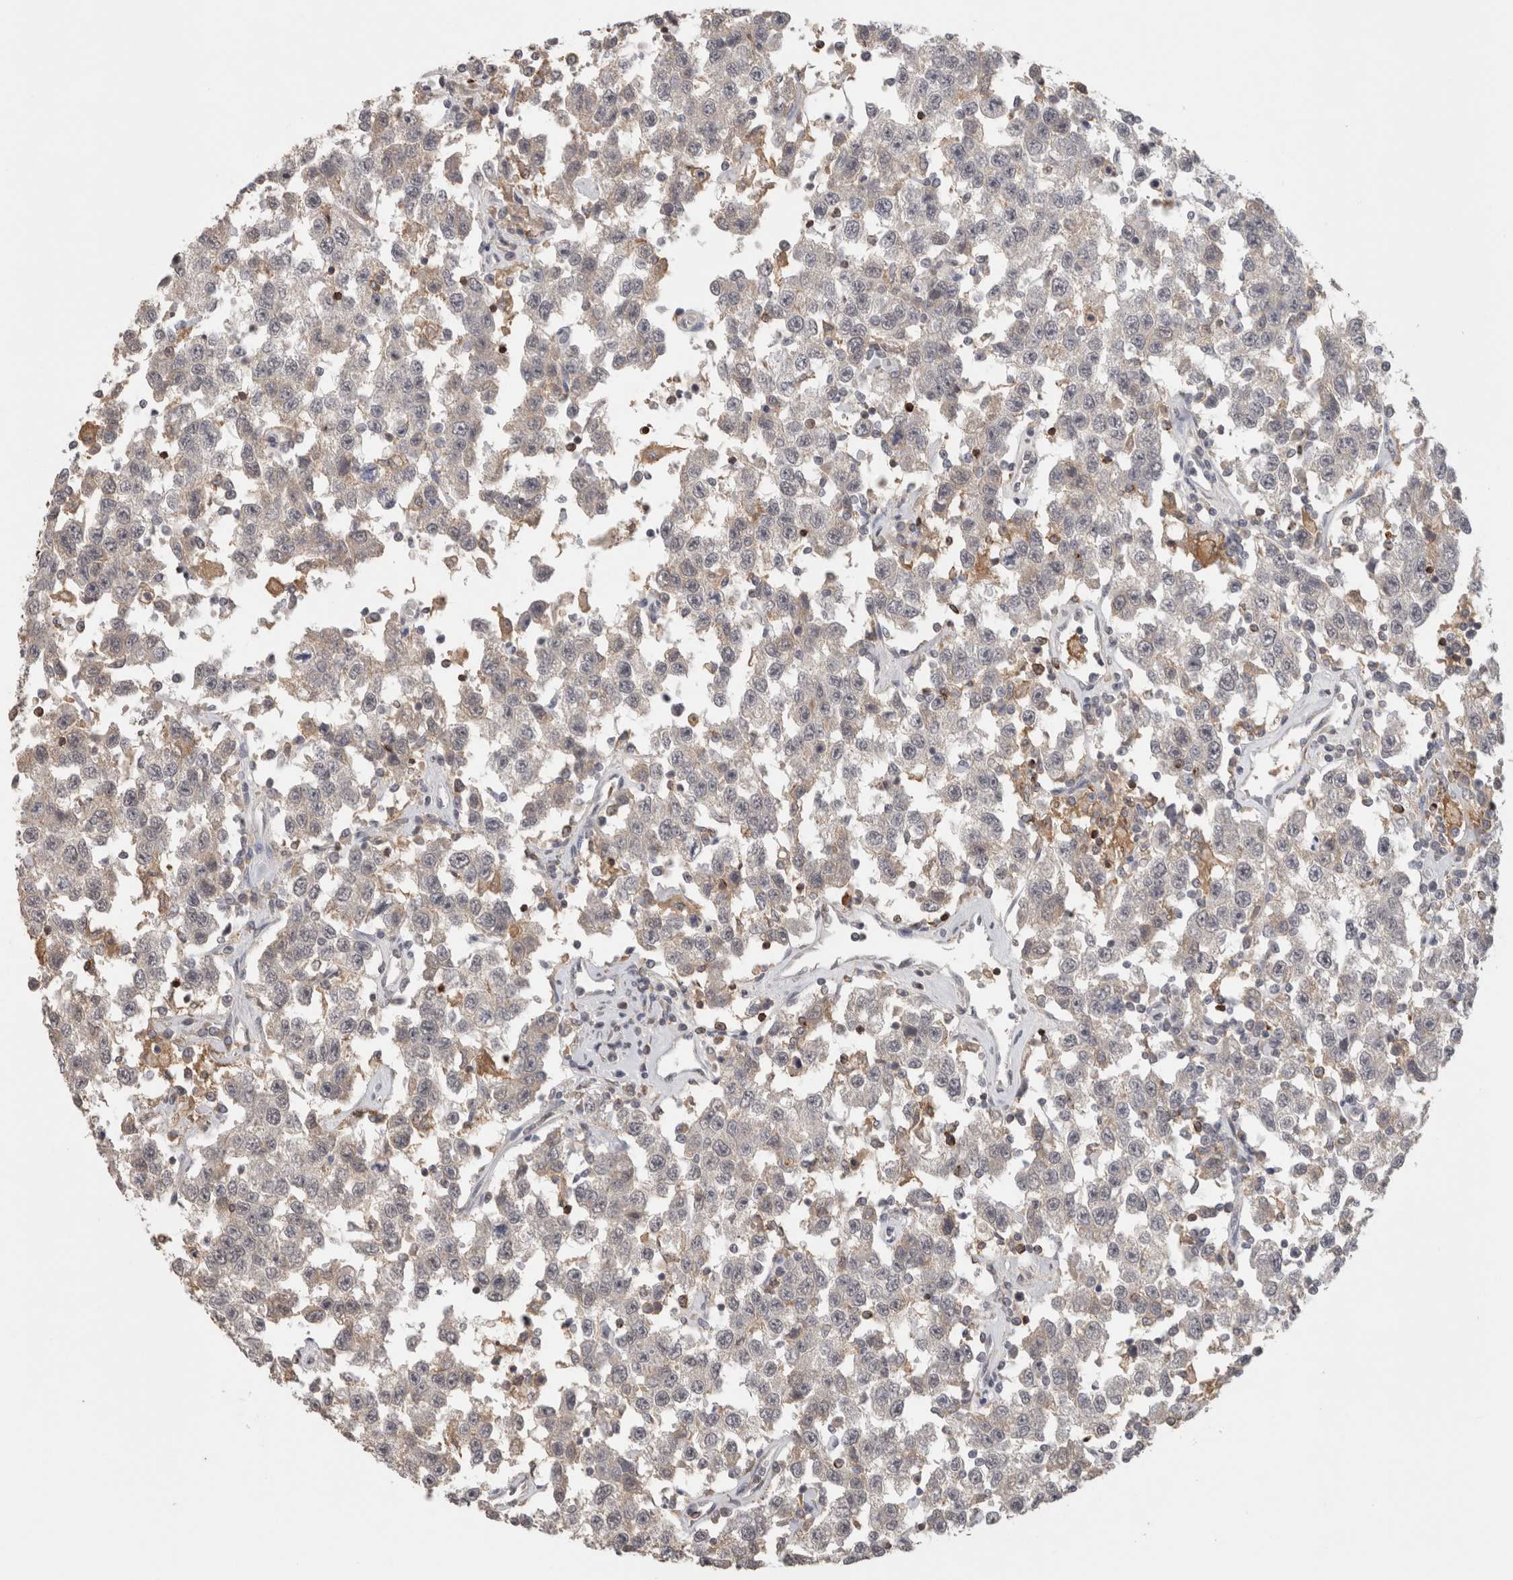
{"staining": {"intensity": "negative", "quantity": "none", "location": "none"}, "tissue": "testis cancer", "cell_type": "Tumor cells", "image_type": "cancer", "snomed": [{"axis": "morphology", "description": "Seminoma, NOS"}, {"axis": "topography", "description": "Testis"}], "caption": "A photomicrograph of human testis cancer (seminoma) is negative for staining in tumor cells.", "gene": "HAVCR2", "patient": {"sex": "male", "age": 41}}